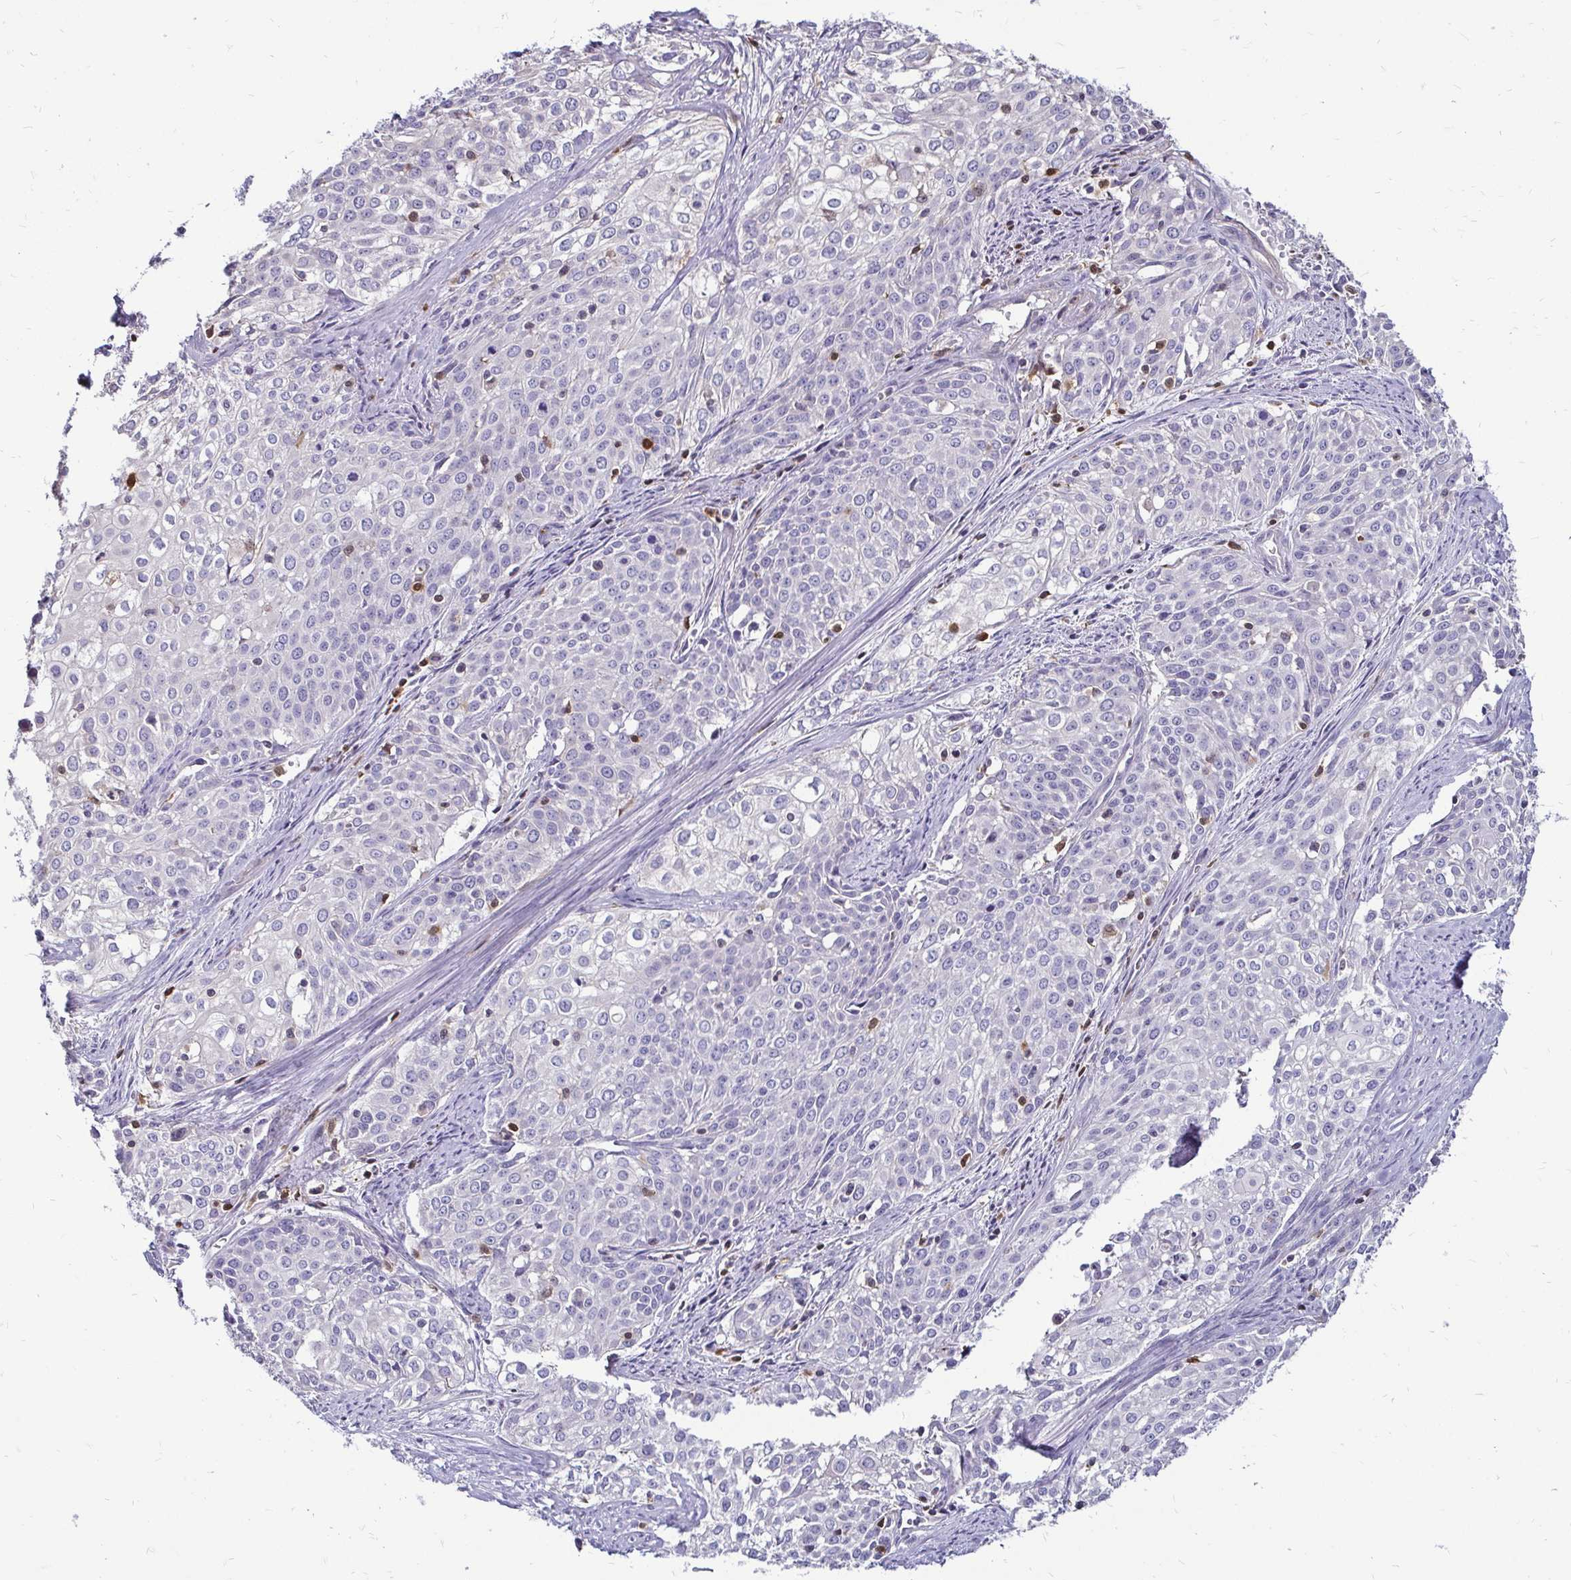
{"staining": {"intensity": "negative", "quantity": "none", "location": "none"}, "tissue": "cervical cancer", "cell_type": "Tumor cells", "image_type": "cancer", "snomed": [{"axis": "morphology", "description": "Squamous cell carcinoma, NOS"}, {"axis": "topography", "description": "Cervix"}], "caption": "Tumor cells are negative for protein expression in human cervical cancer (squamous cell carcinoma).", "gene": "ZFP1", "patient": {"sex": "female", "age": 39}}